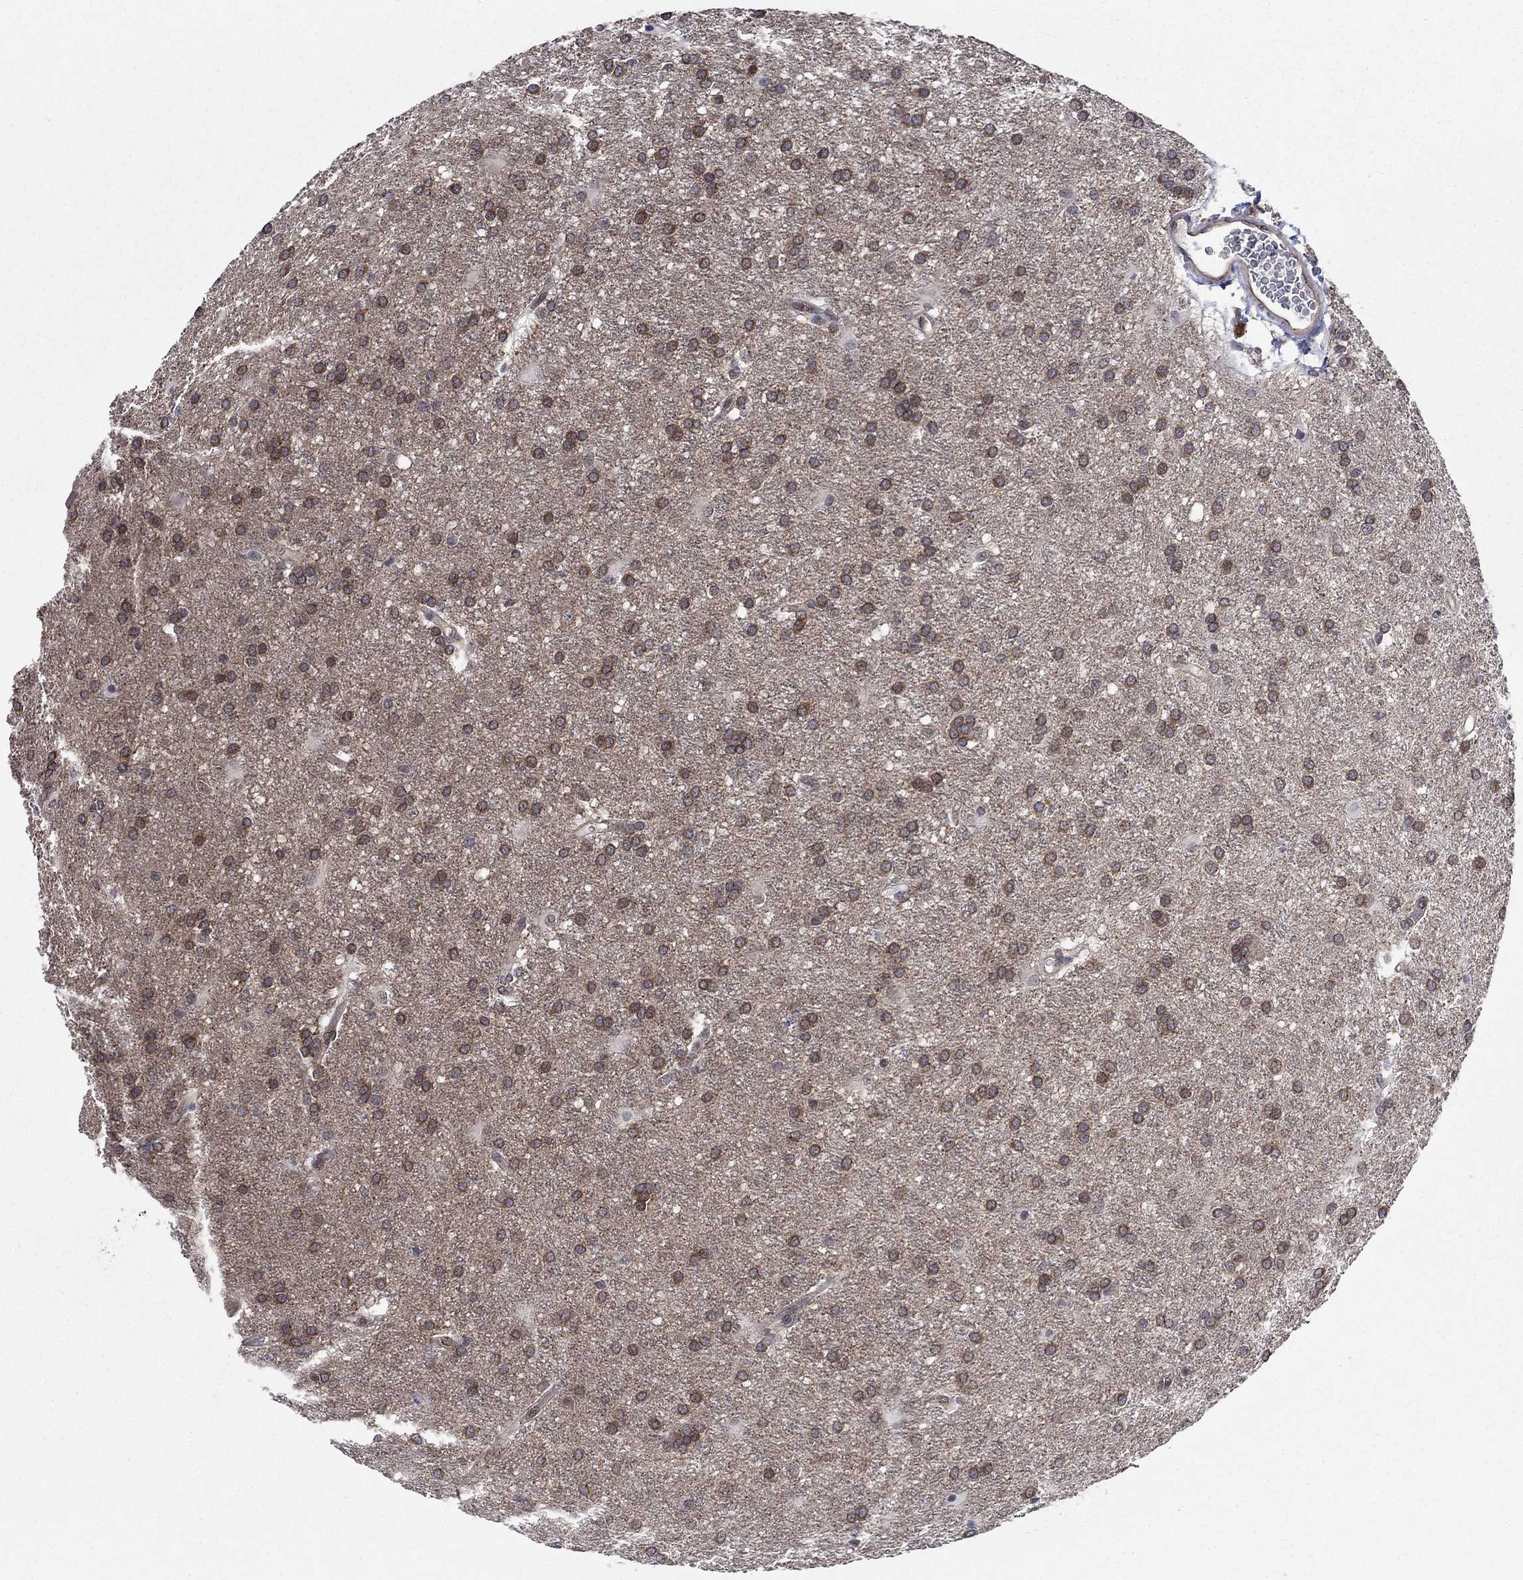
{"staining": {"intensity": "strong", "quantity": "25%-75%", "location": "cytoplasmic/membranous"}, "tissue": "glioma", "cell_type": "Tumor cells", "image_type": "cancer", "snomed": [{"axis": "morphology", "description": "Glioma, malignant, Low grade"}, {"axis": "topography", "description": "Brain"}], "caption": "Immunohistochemical staining of malignant glioma (low-grade) reveals high levels of strong cytoplasmic/membranous positivity in about 25%-75% of tumor cells. (Brightfield microscopy of DAB IHC at high magnification).", "gene": "SH3RF1", "patient": {"sex": "female", "age": 32}}